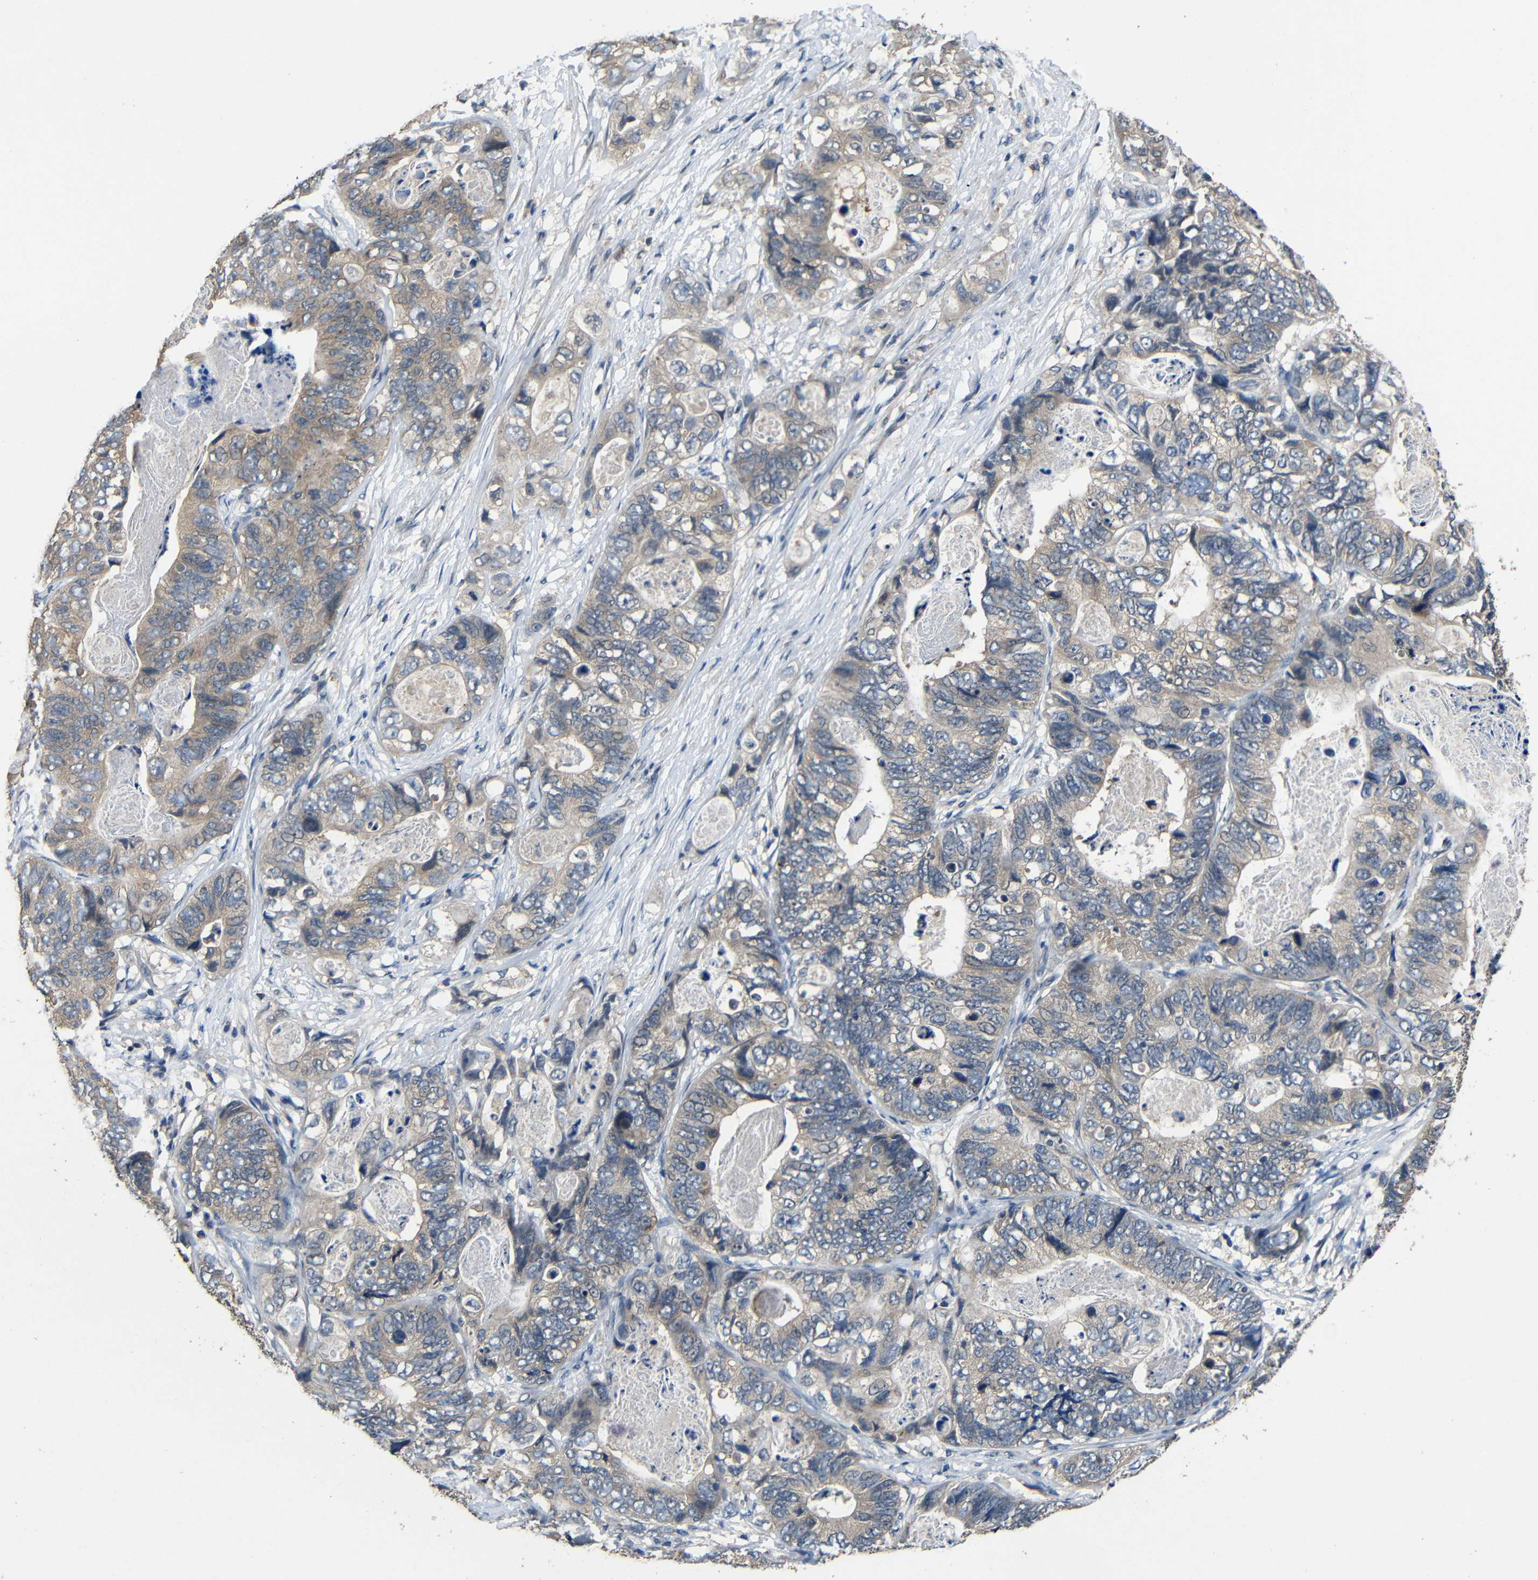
{"staining": {"intensity": "moderate", "quantity": "25%-75%", "location": "cytoplasmic/membranous"}, "tissue": "stomach cancer", "cell_type": "Tumor cells", "image_type": "cancer", "snomed": [{"axis": "morphology", "description": "Adenocarcinoma, NOS"}, {"axis": "topography", "description": "Stomach"}], "caption": "There is medium levels of moderate cytoplasmic/membranous staining in tumor cells of adenocarcinoma (stomach), as demonstrated by immunohistochemical staining (brown color).", "gene": "C6orf89", "patient": {"sex": "female", "age": 89}}